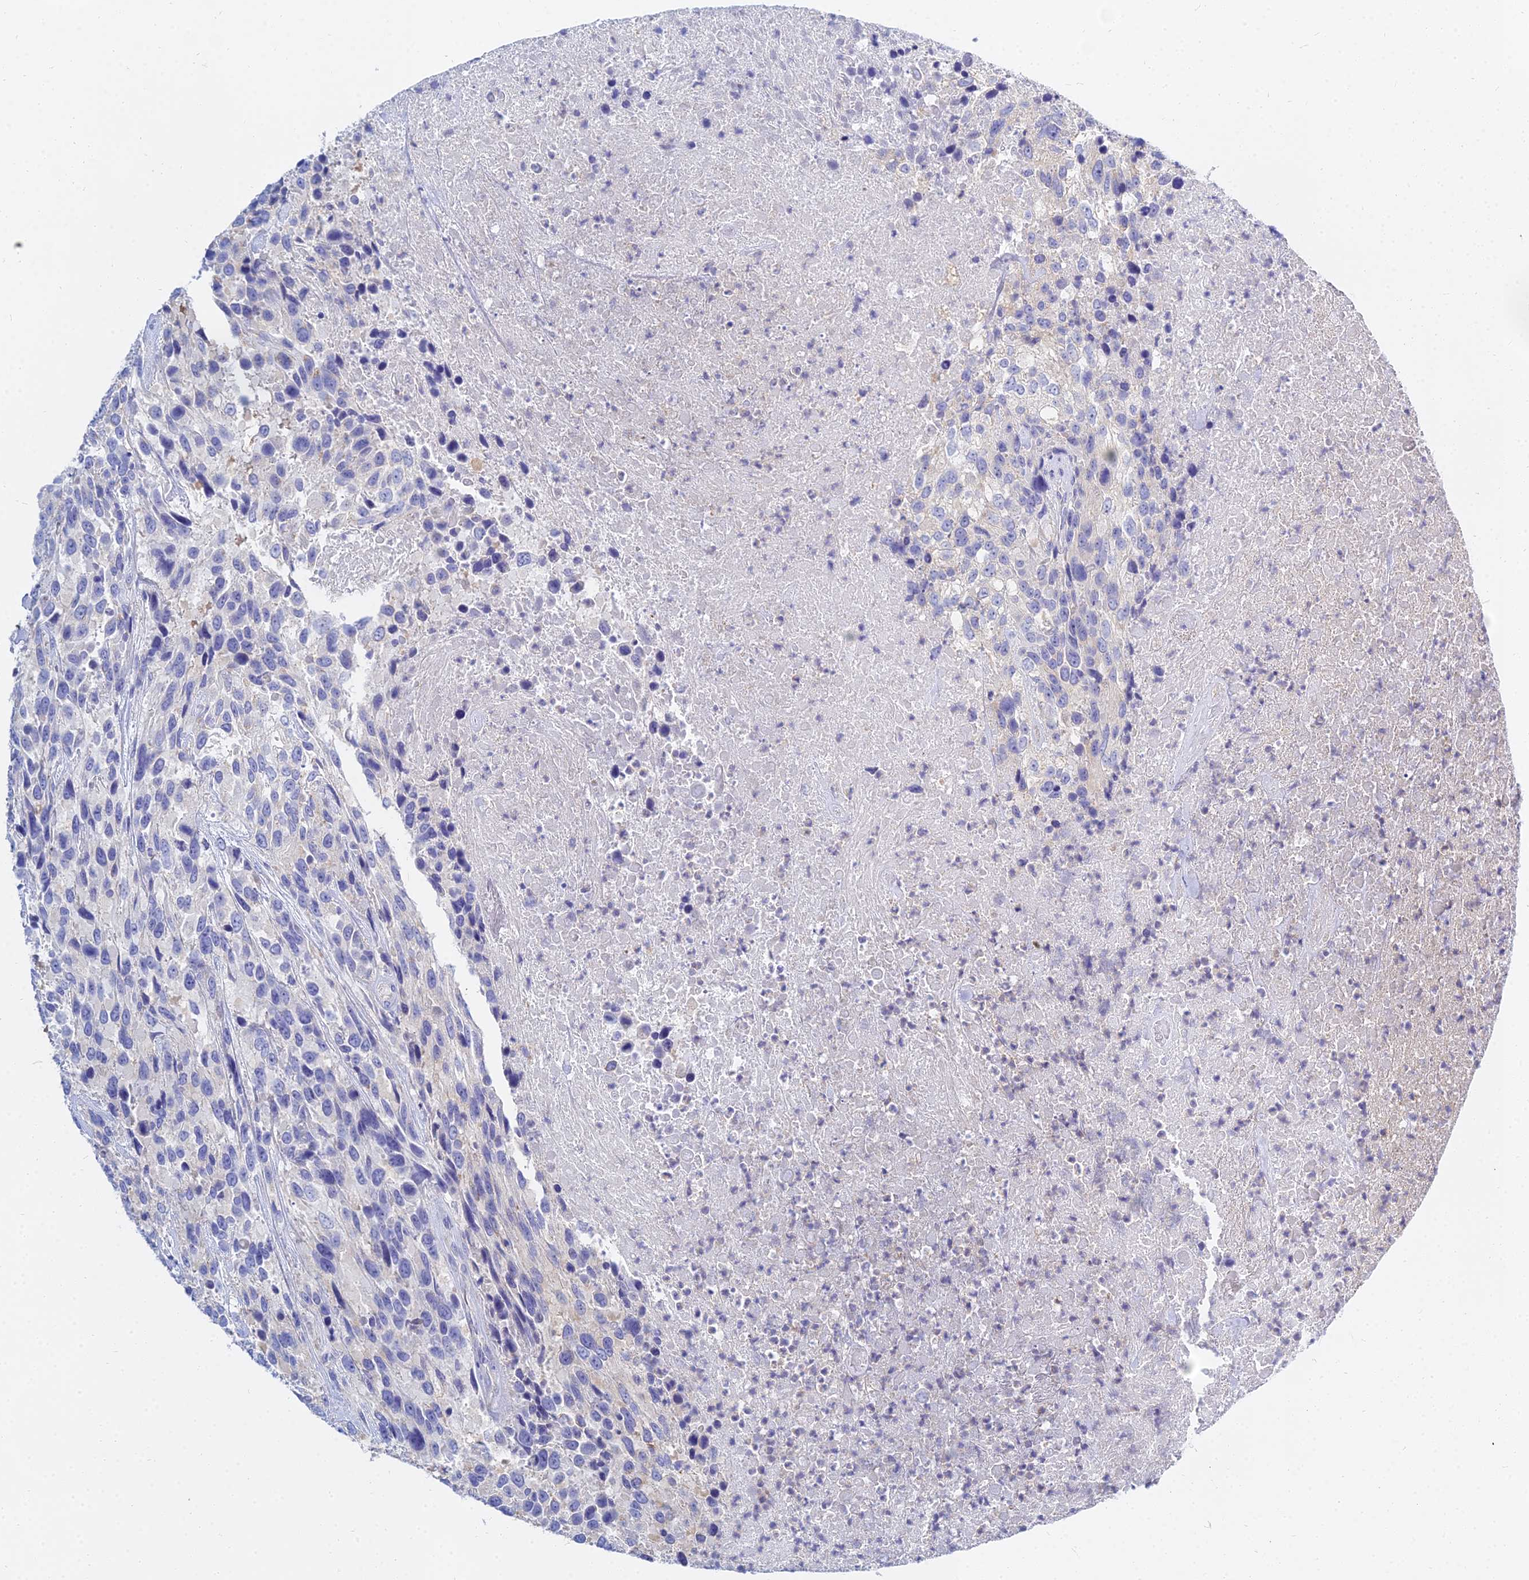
{"staining": {"intensity": "negative", "quantity": "none", "location": "none"}, "tissue": "urothelial cancer", "cell_type": "Tumor cells", "image_type": "cancer", "snomed": [{"axis": "morphology", "description": "Urothelial carcinoma, High grade"}, {"axis": "topography", "description": "Urinary bladder"}], "caption": "Histopathology image shows no protein staining in tumor cells of urothelial carcinoma (high-grade) tissue.", "gene": "ZNF552", "patient": {"sex": "female", "age": 70}}